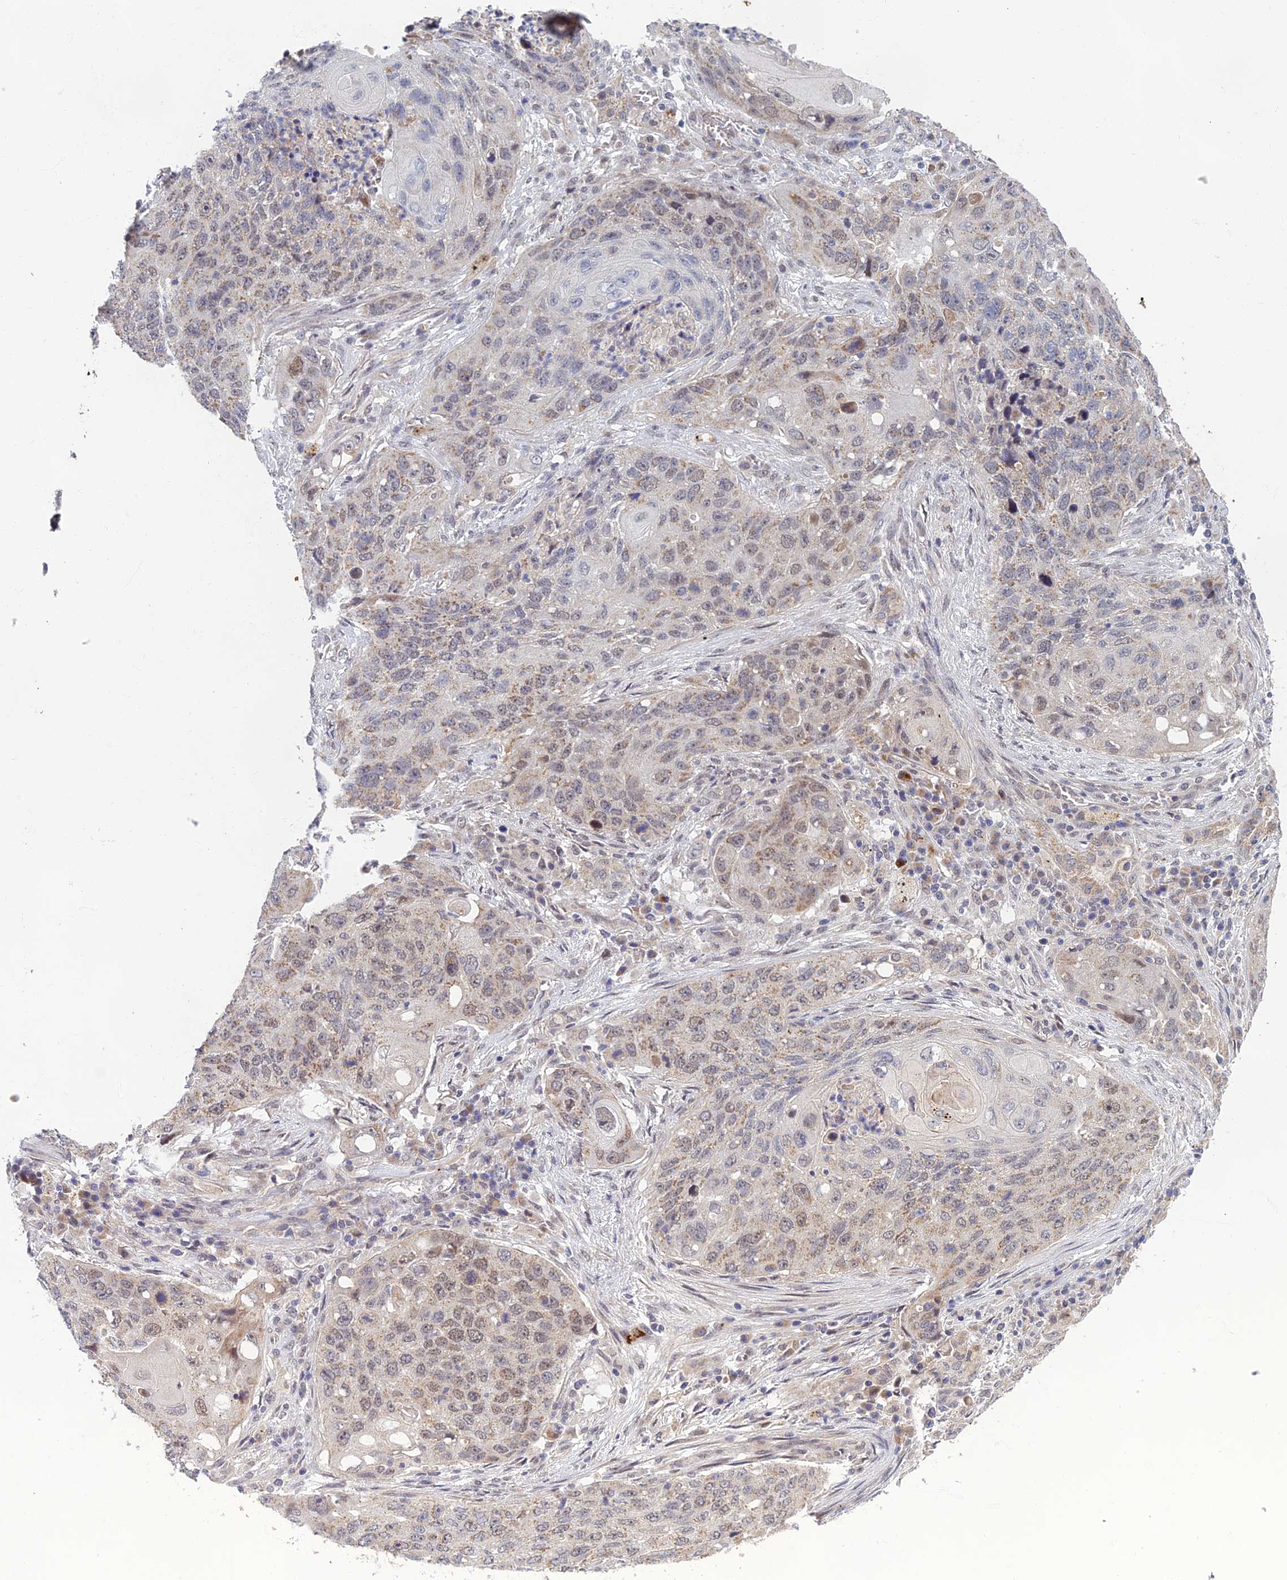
{"staining": {"intensity": "weak", "quantity": "<25%", "location": "cytoplasmic/membranous"}, "tissue": "lung cancer", "cell_type": "Tumor cells", "image_type": "cancer", "snomed": [{"axis": "morphology", "description": "Squamous cell carcinoma, NOS"}, {"axis": "topography", "description": "Lung"}], "caption": "Lung cancer was stained to show a protein in brown. There is no significant positivity in tumor cells.", "gene": "EARS2", "patient": {"sex": "female", "age": 63}}